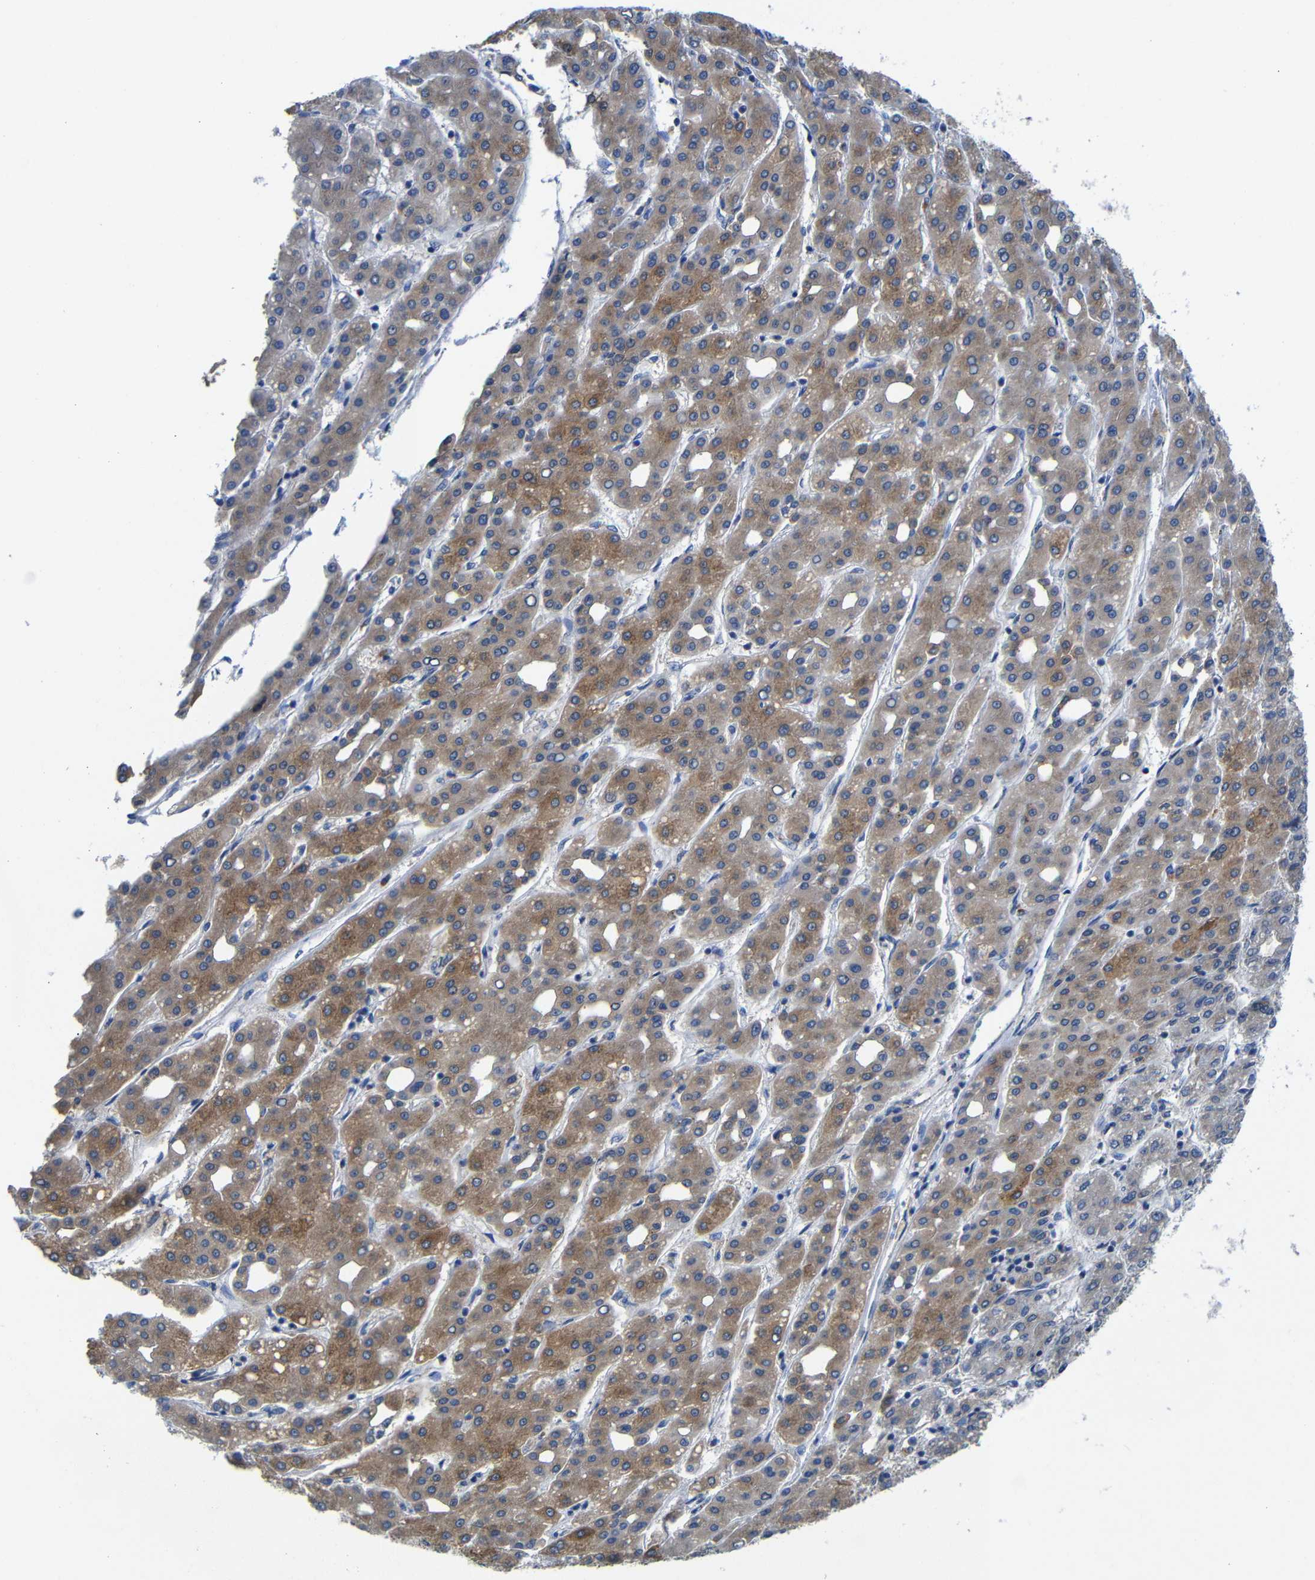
{"staining": {"intensity": "moderate", "quantity": ">75%", "location": "cytoplasmic/membranous"}, "tissue": "liver cancer", "cell_type": "Tumor cells", "image_type": "cancer", "snomed": [{"axis": "morphology", "description": "Carcinoma, Hepatocellular, NOS"}, {"axis": "topography", "description": "Liver"}], "caption": "Brown immunohistochemical staining in liver cancer (hepatocellular carcinoma) displays moderate cytoplasmic/membranous expression in approximately >75% of tumor cells.", "gene": "DDRGK1", "patient": {"sex": "male", "age": 65}}